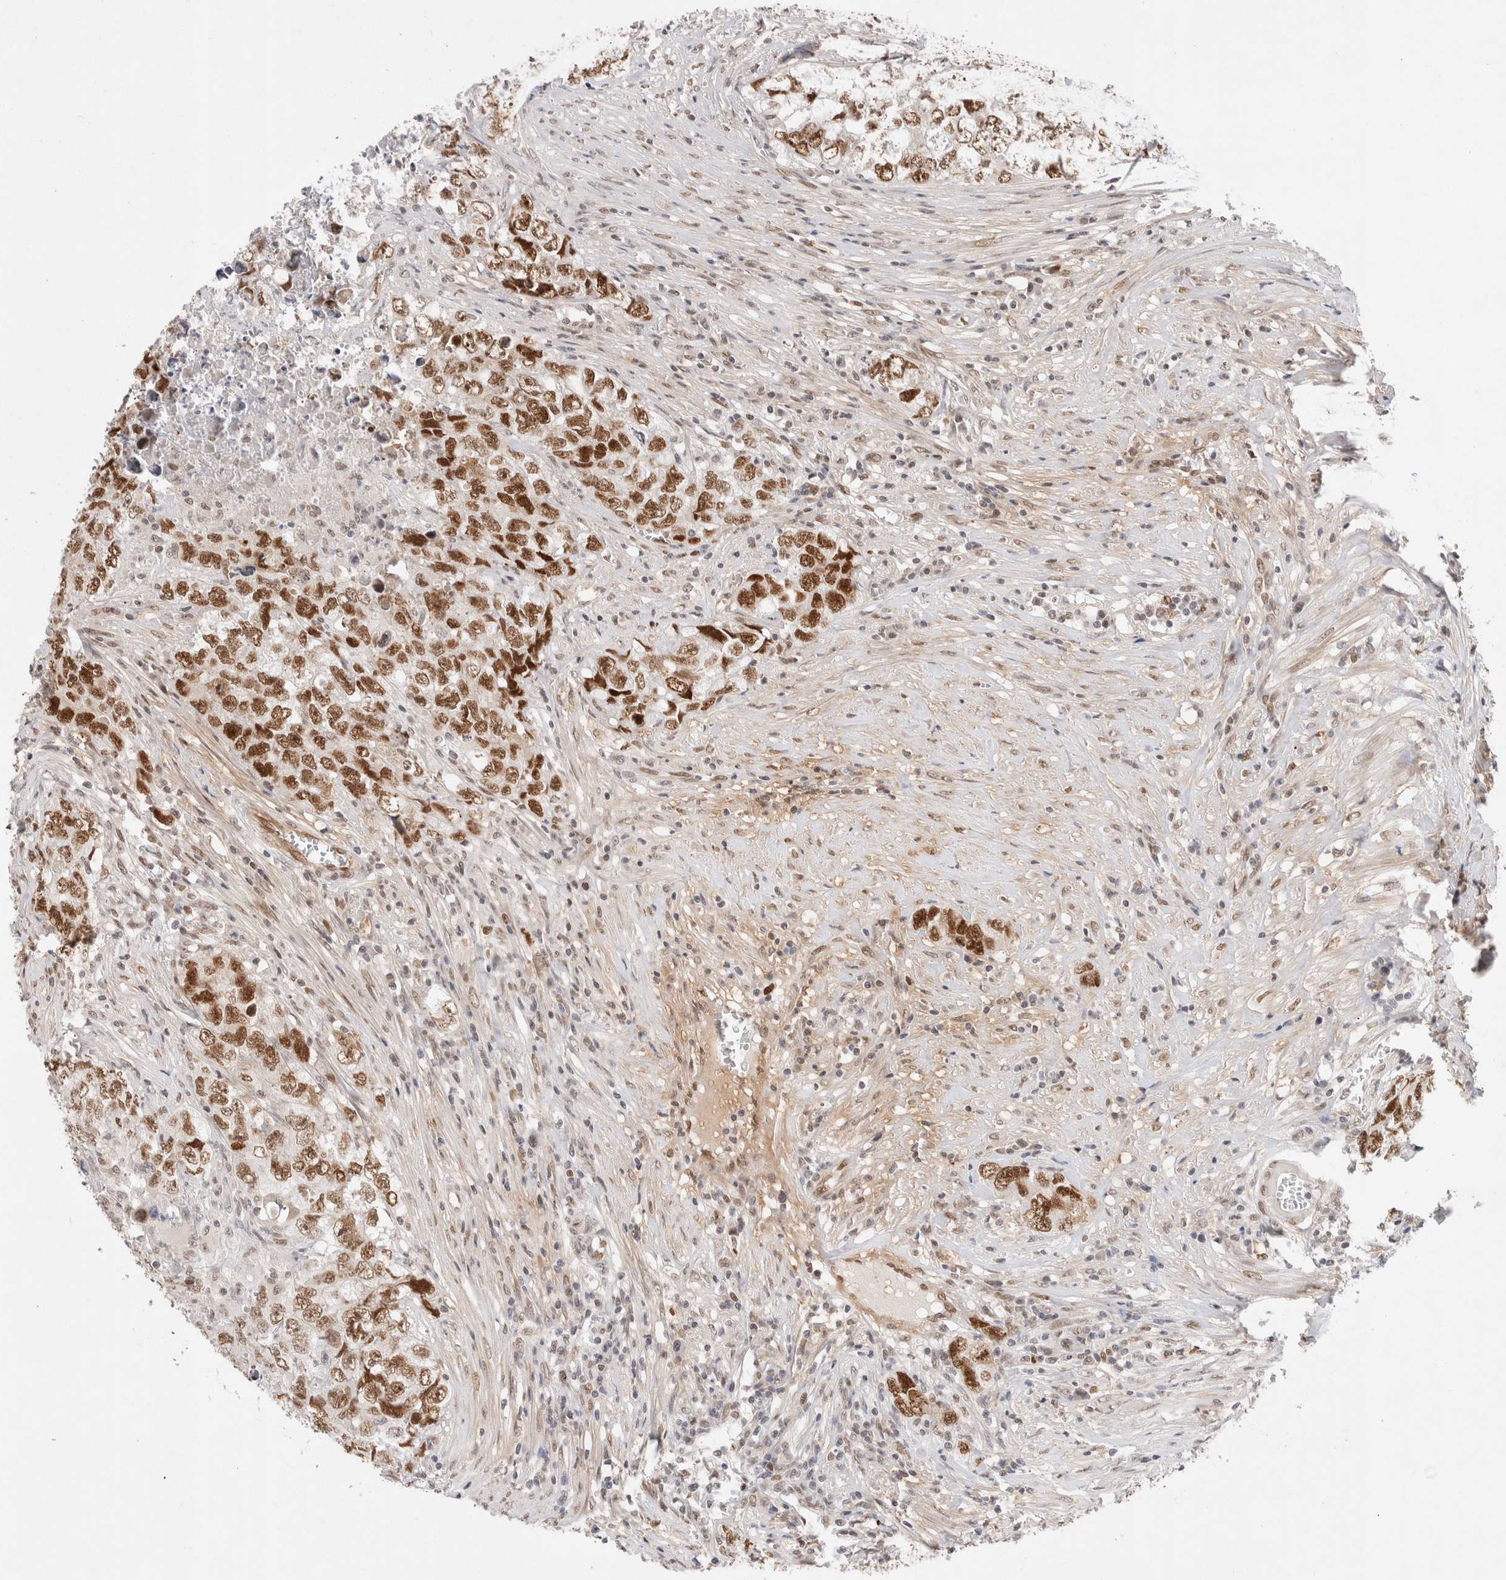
{"staining": {"intensity": "strong", "quantity": ">75%", "location": "nuclear"}, "tissue": "testis cancer", "cell_type": "Tumor cells", "image_type": "cancer", "snomed": [{"axis": "morphology", "description": "Seminoma, NOS"}, {"axis": "morphology", "description": "Carcinoma, Embryonal, NOS"}, {"axis": "topography", "description": "Testis"}], "caption": "This histopathology image reveals testis cancer stained with immunohistochemistry to label a protein in brown. The nuclear of tumor cells show strong positivity for the protein. Nuclei are counter-stained blue.", "gene": "GTF2I", "patient": {"sex": "male", "age": 43}}